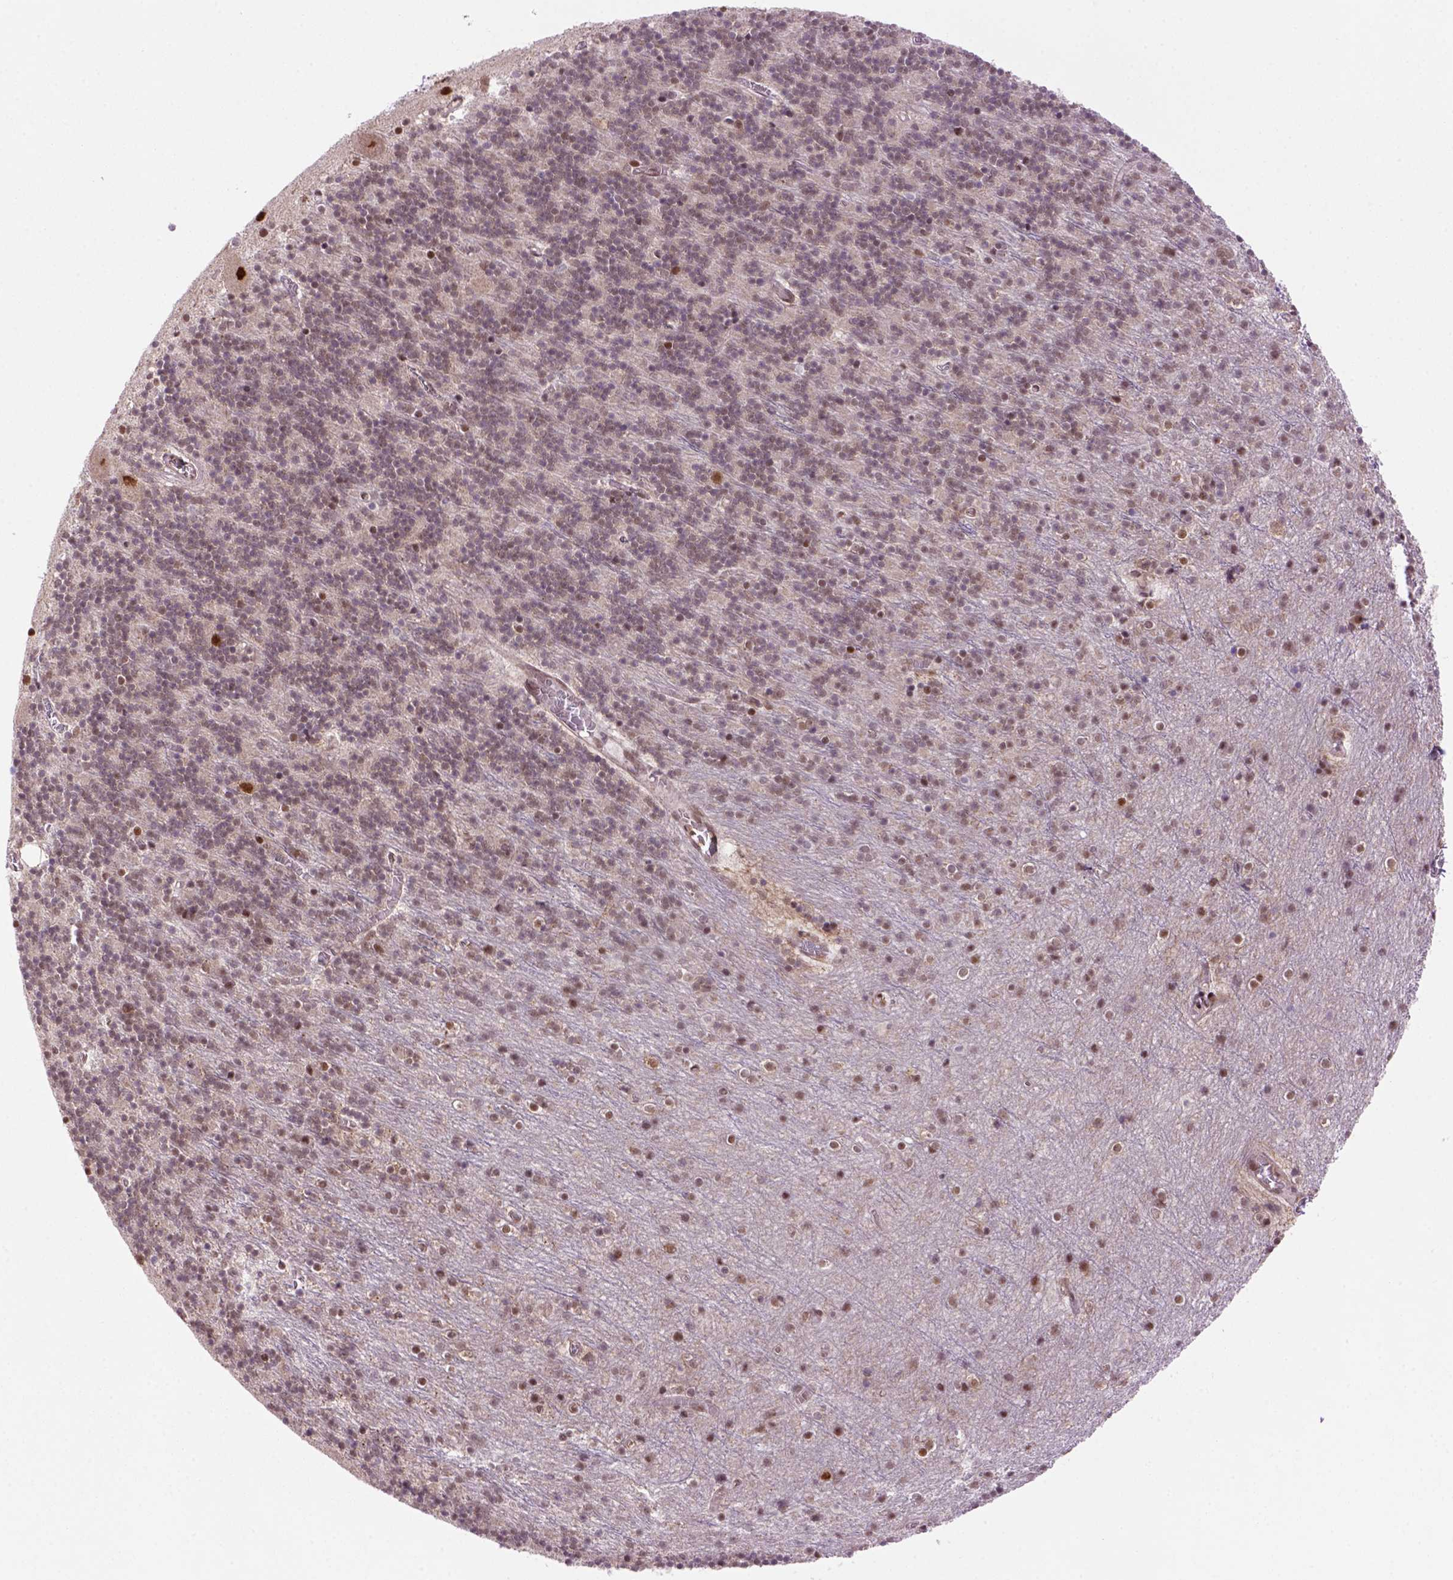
{"staining": {"intensity": "moderate", "quantity": "<25%", "location": "nuclear"}, "tissue": "cerebellum", "cell_type": "Cells in granular layer", "image_type": "normal", "snomed": [{"axis": "morphology", "description": "Normal tissue, NOS"}, {"axis": "topography", "description": "Cerebellum"}], "caption": "This micrograph reveals immunohistochemistry staining of benign human cerebellum, with low moderate nuclear expression in approximately <25% of cells in granular layer.", "gene": "PSMC2", "patient": {"sex": "male", "age": 70}}